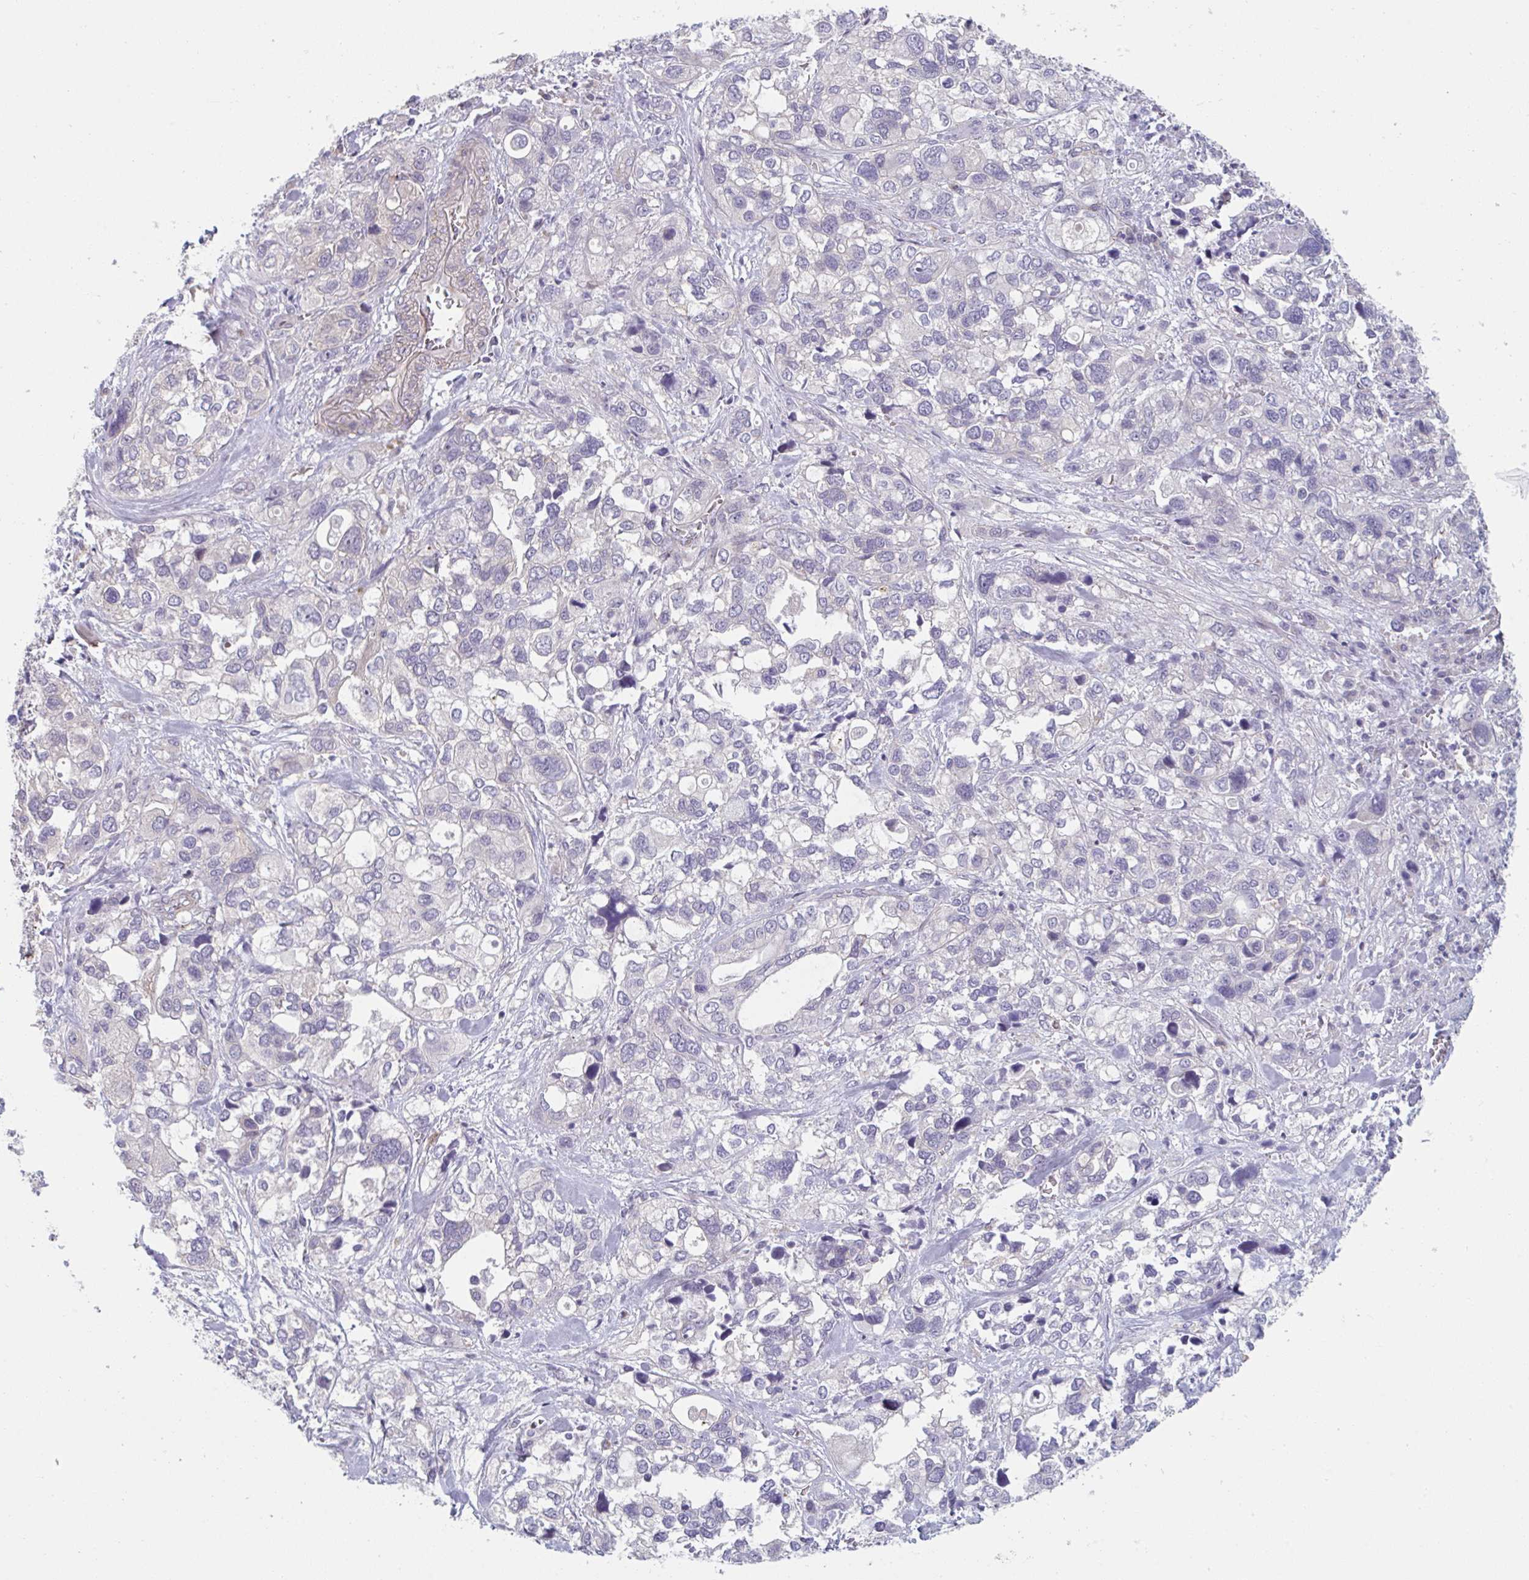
{"staining": {"intensity": "weak", "quantity": "<25%", "location": "cytoplasmic/membranous"}, "tissue": "stomach cancer", "cell_type": "Tumor cells", "image_type": "cancer", "snomed": [{"axis": "morphology", "description": "Adenocarcinoma, NOS"}, {"axis": "topography", "description": "Stomach, upper"}], "caption": "Immunohistochemistry image of adenocarcinoma (stomach) stained for a protein (brown), which shows no staining in tumor cells.", "gene": "TNFSF10", "patient": {"sex": "female", "age": 81}}